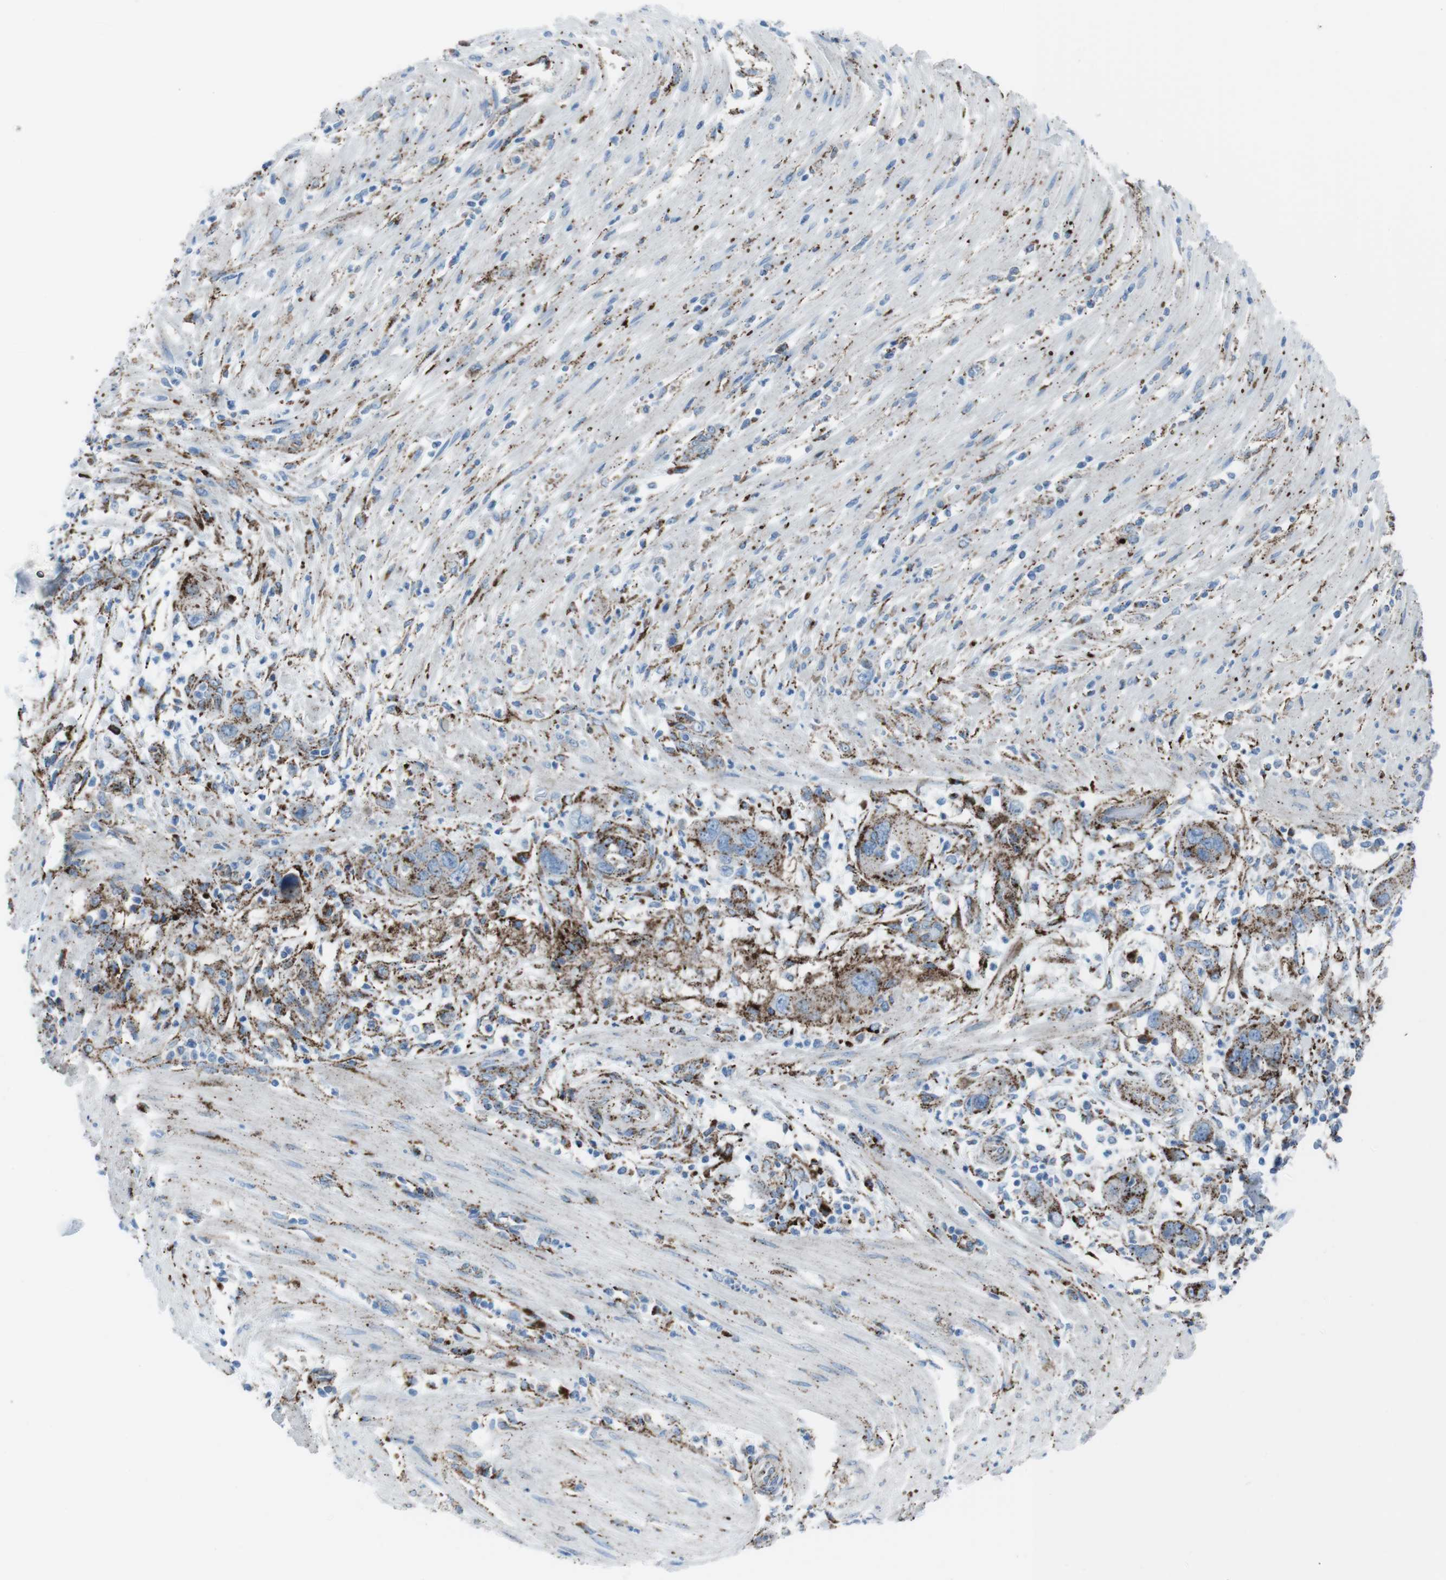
{"staining": {"intensity": "strong", "quantity": ">75%", "location": "cytoplasmic/membranous"}, "tissue": "pancreatic cancer", "cell_type": "Tumor cells", "image_type": "cancer", "snomed": [{"axis": "morphology", "description": "Adenocarcinoma, NOS"}, {"axis": "topography", "description": "Pancreas"}], "caption": "Human pancreatic adenocarcinoma stained for a protein (brown) exhibits strong cytoplasmic/membranous positive staining in about >75% of tumor cells.", "gene": "SCARB2", "patient": {"sex": "female", "age": 71}}